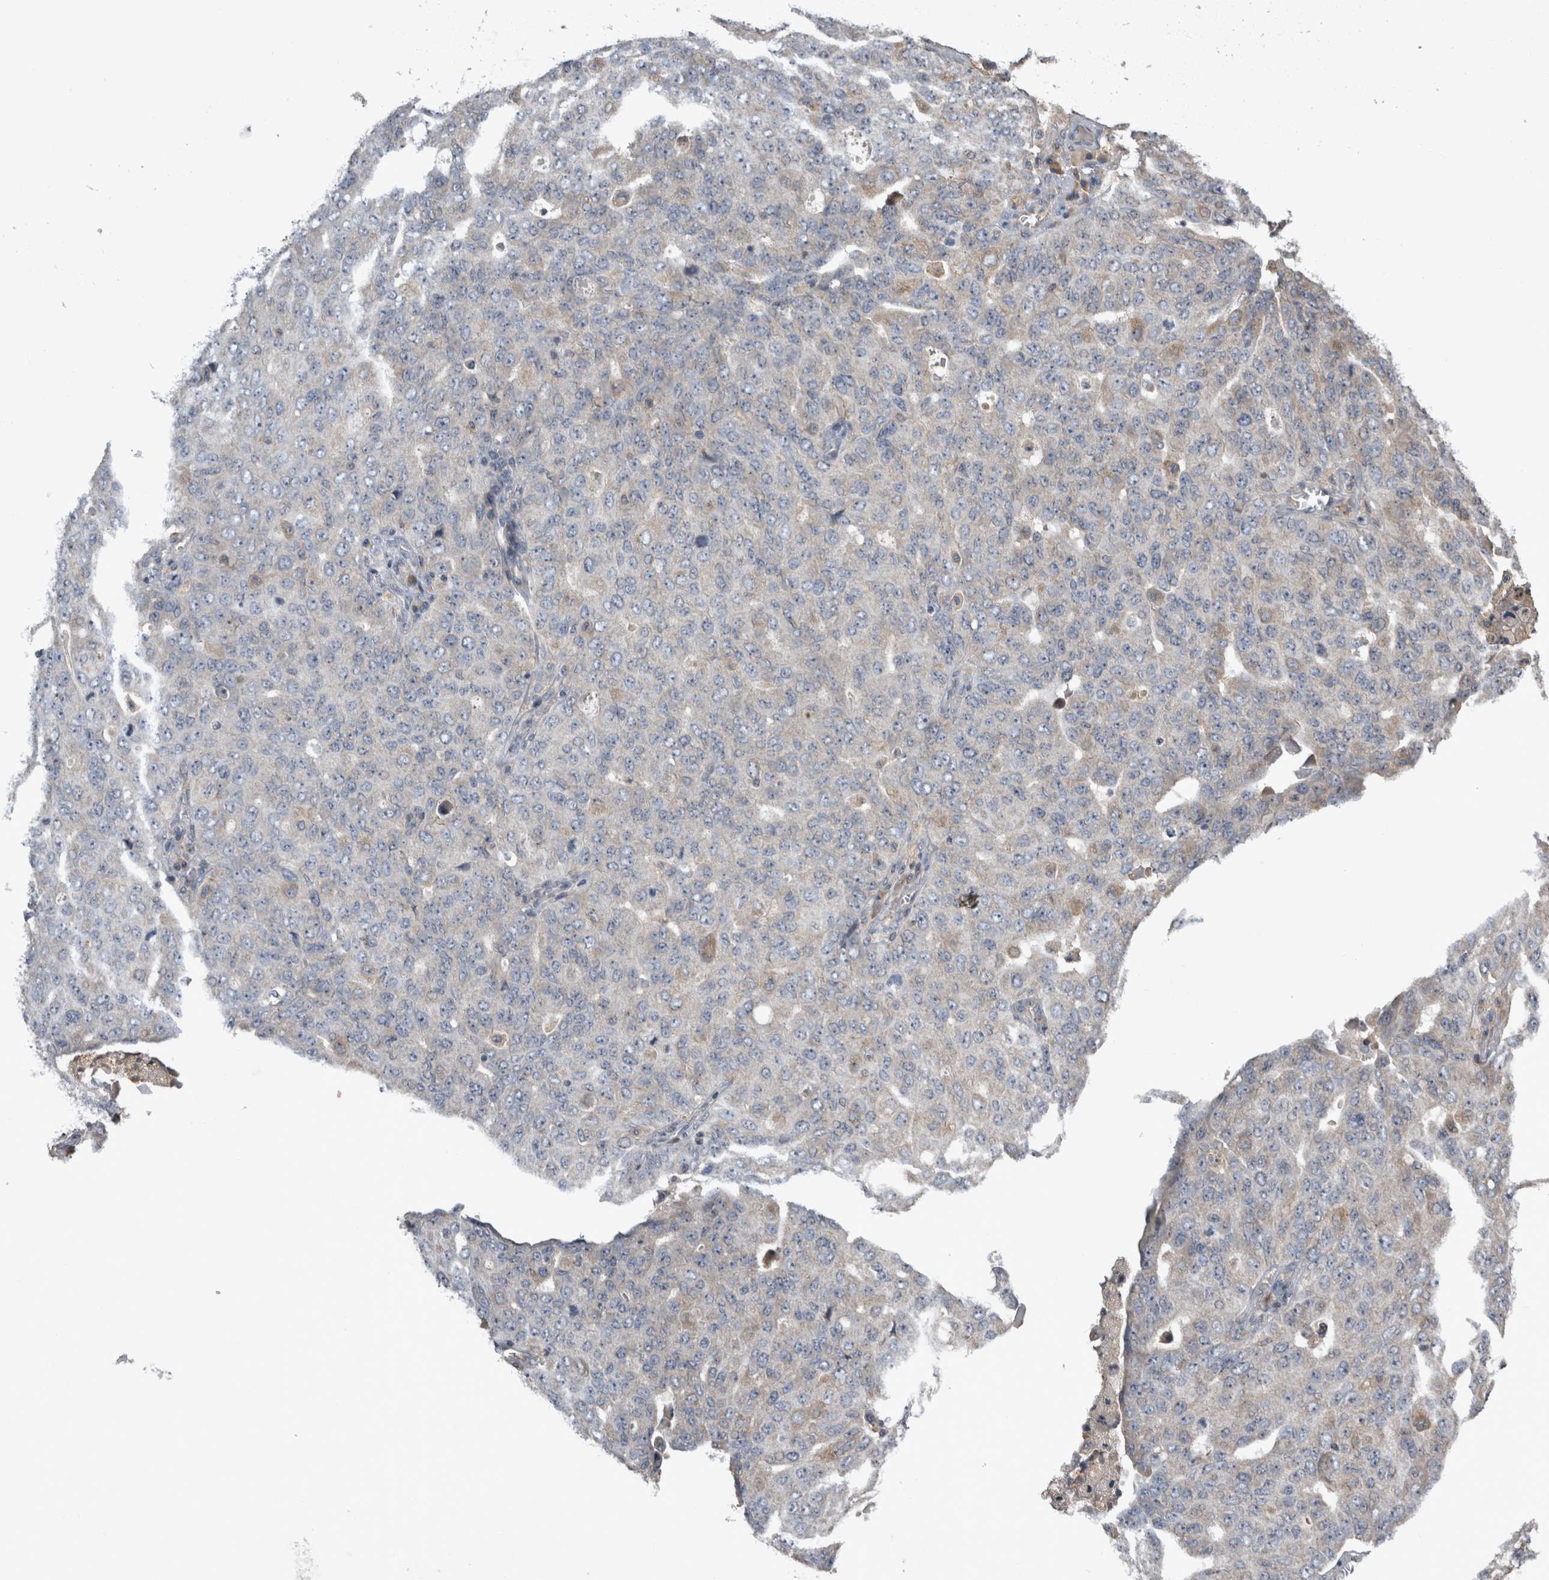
{"staining": {"intensity": "negative", "quantity": "none", "location": "none"}, "tissue": "ovarian cancer", "cell_type": "Tumor cells", "image_type": "cancer", "snomed": [{"axis": "morphology", "description": "Carcinoma, endometroid"}, {"axis": "topography", "description": "Ovary"}], "caption": "This micrograph is of ovarian cancer (endometroid carcinoma) stained with immunohistochemistry to label a protein in brown with the nuclei are counter-stained blue. There is no positivity in tumor cells.", "gene": "ANXA13", "patient": {"sex": "female", "age": 62}}